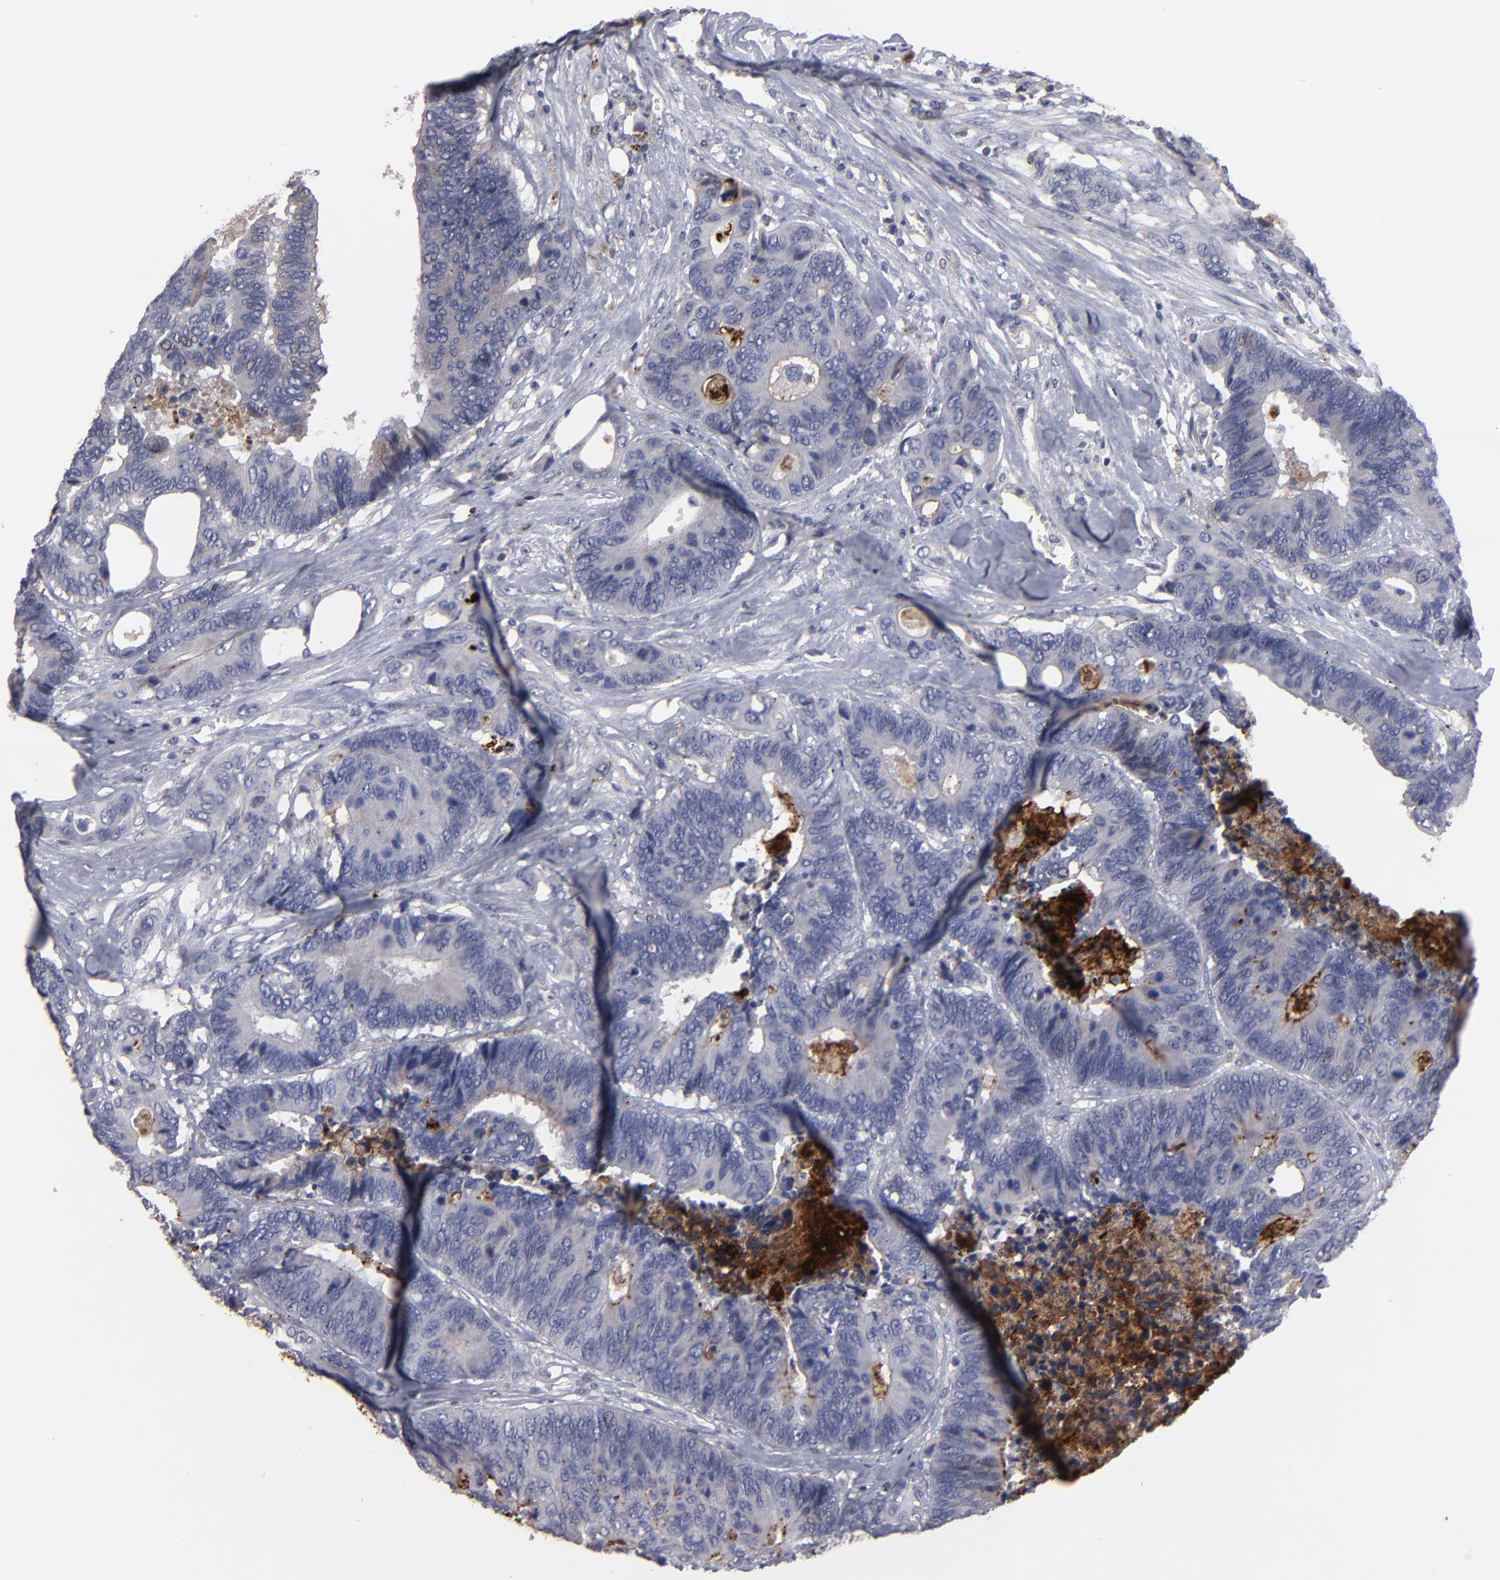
{"staining": {"intensity": "negative", "quantity": "none", "location": "none"}, "tissue": "colorectal cancer", "cell_type": "Tumor cells", "image_type": "cancer", "snomed": [{"axis": "morphology", "description": "Adenocarcinoma, NOS"}, {"axis": "topography", "description": "Rectum"}], "caption": "A photomicrograph of human adenocarcinoma (colorectal) is negative for staining in tumor cells.", "gene": "GPM6B", "patient": {"sex": "male", "age": 55}}